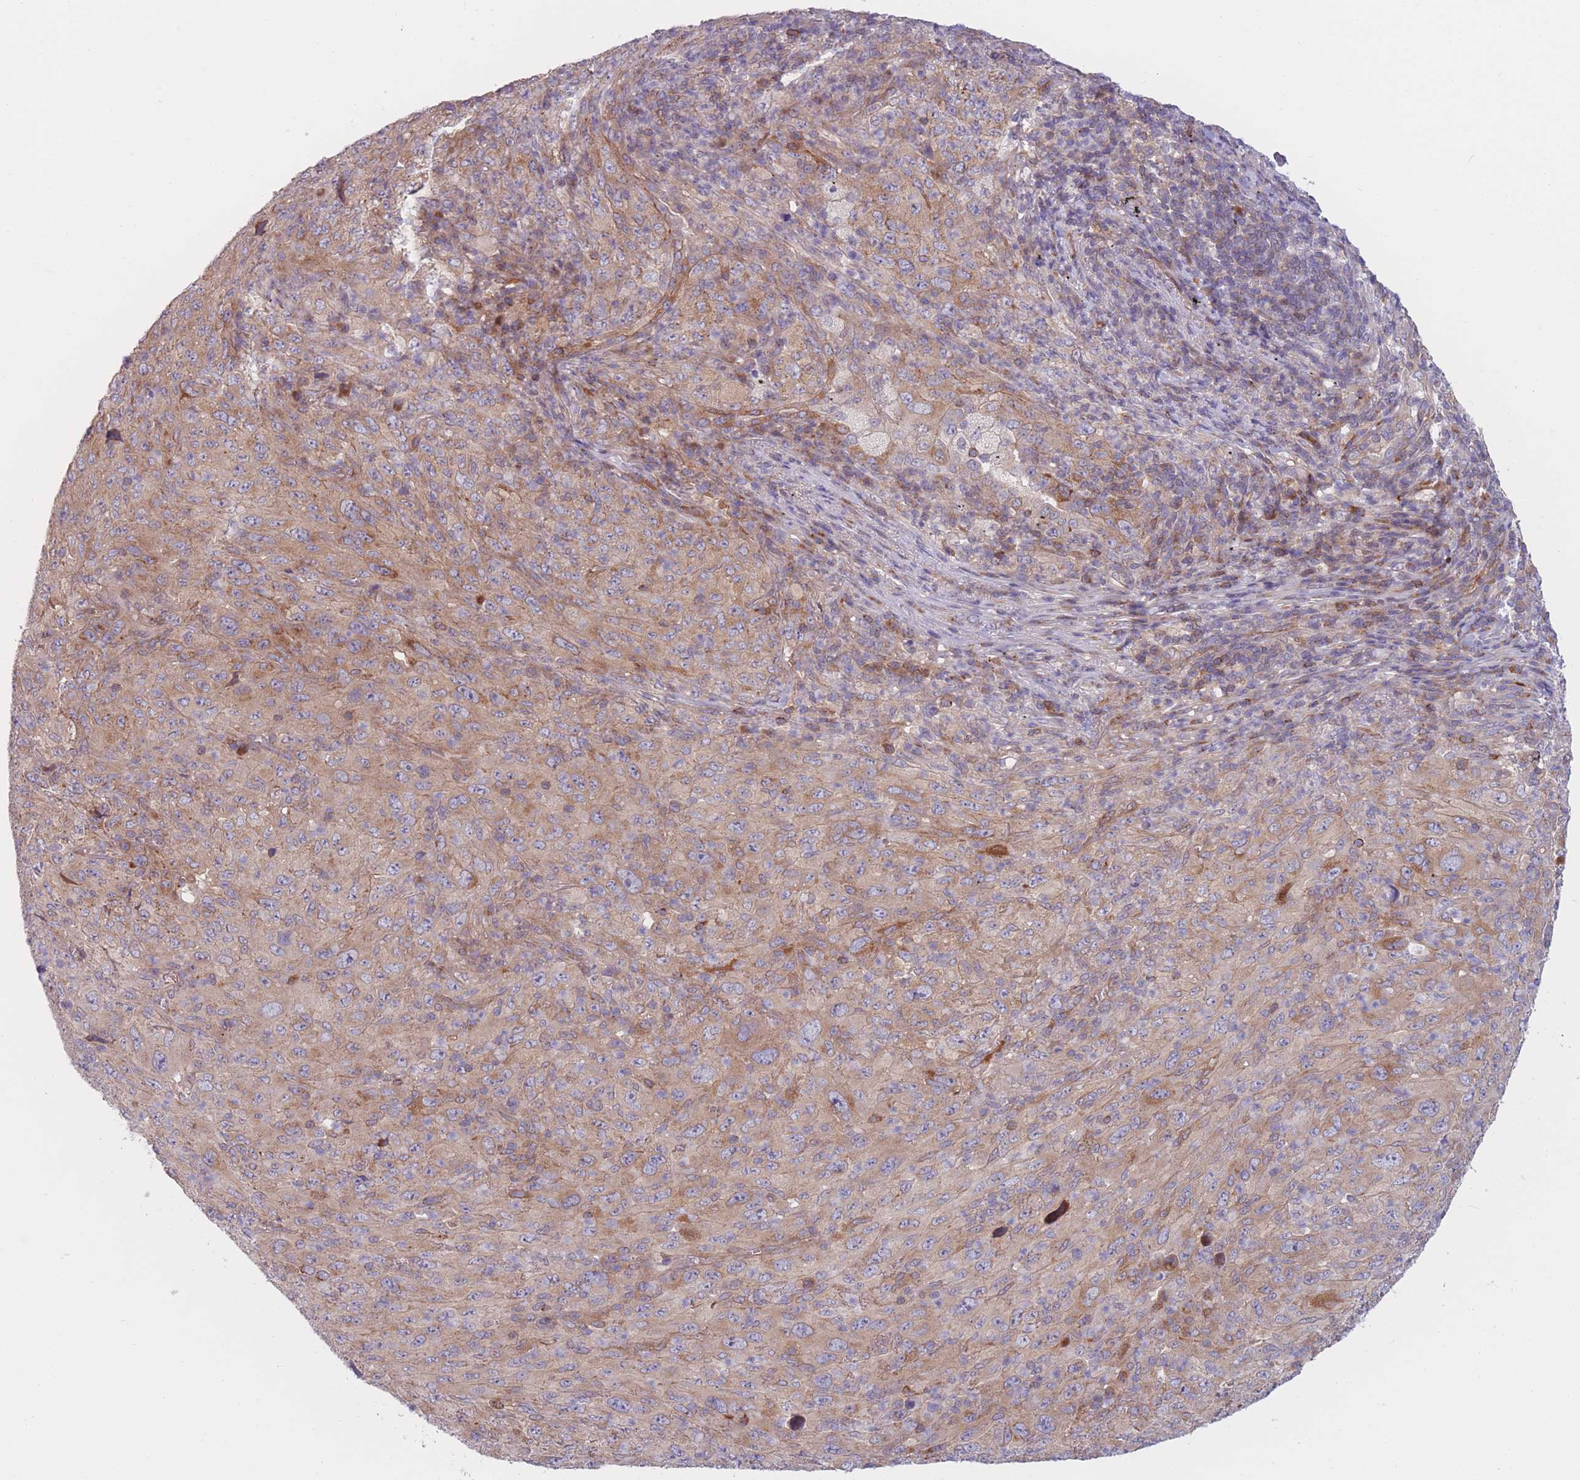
{"staining": {"intensity": "weak", "quantity": "25%-75%", "location": "cytoplasmic/membranous"}, "tissue": "melanoma", "cell_type": "Tumor cells", "image_type": "cancer", "snomed": [{"axis": "morphology", "description": "Malignant melanoma, Metastatic site"}, {"axis": "topography", "description": "Skin"}], "caption": "Protein staining shows weak cytoplasmic/membranous expression in approximately 25%-75% of tumor cells in malignant melanoma (metastatic site).", "gene": "PDE4A", "patient": {"sex": "female", "age": 56}}